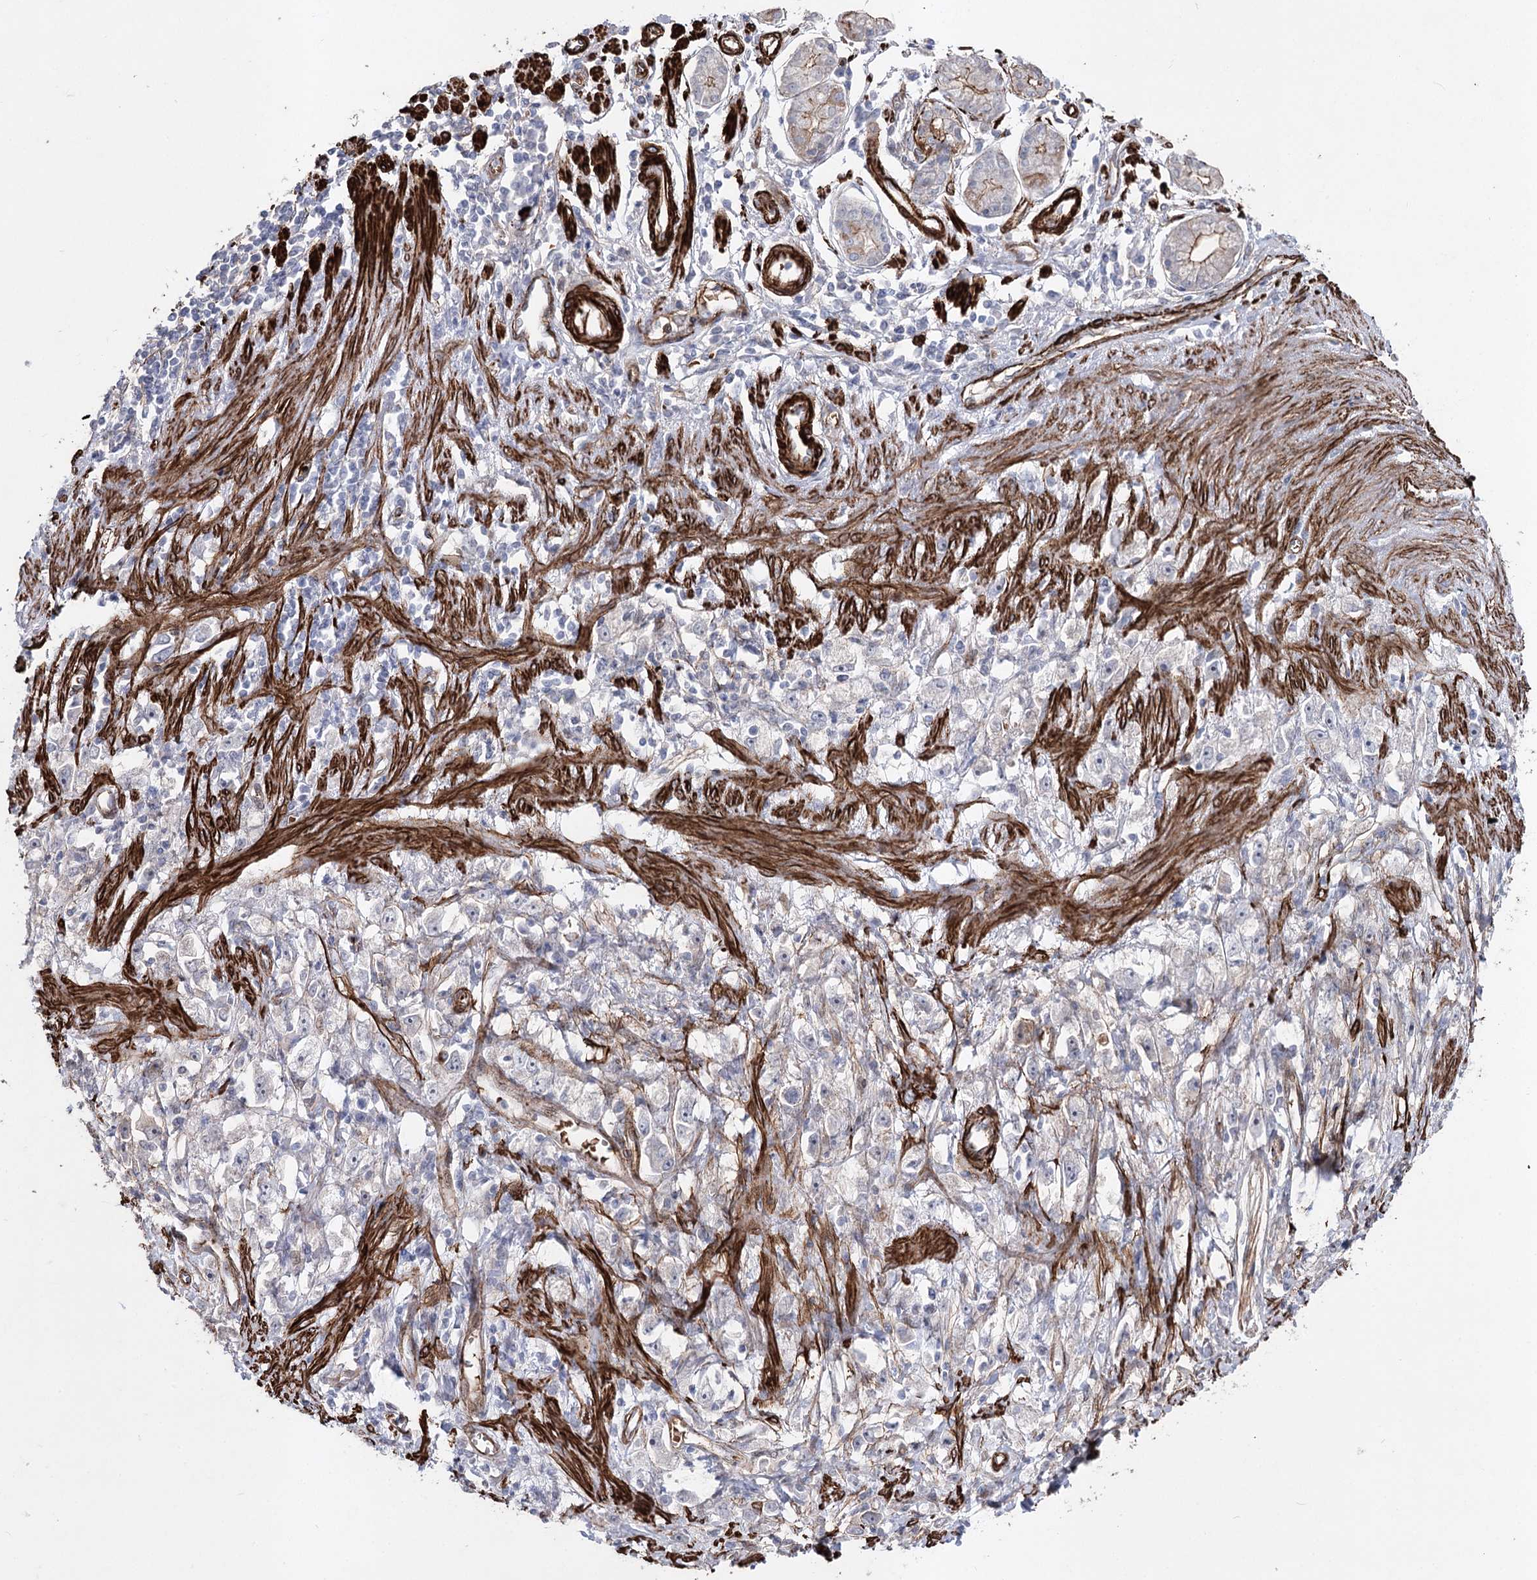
{"staining": {"intensity": "negative", "quantity": "none", "location": "none"}, "tissue": "stomach cancer", "cell_type": "Tumor cells", "image_type": "cancer", "snomed": [{"axis": "morphology", "description": "Adenocarcinoma, NOS"}, {"axis": "topography", "description": "Stomach"}], "caption": "This is an IHC histopathology image of human stomach cancer. There is no positivity in tumor cells.", "gene": "ARHGAP20", "patient": {"sex": "female", "age": 59}}